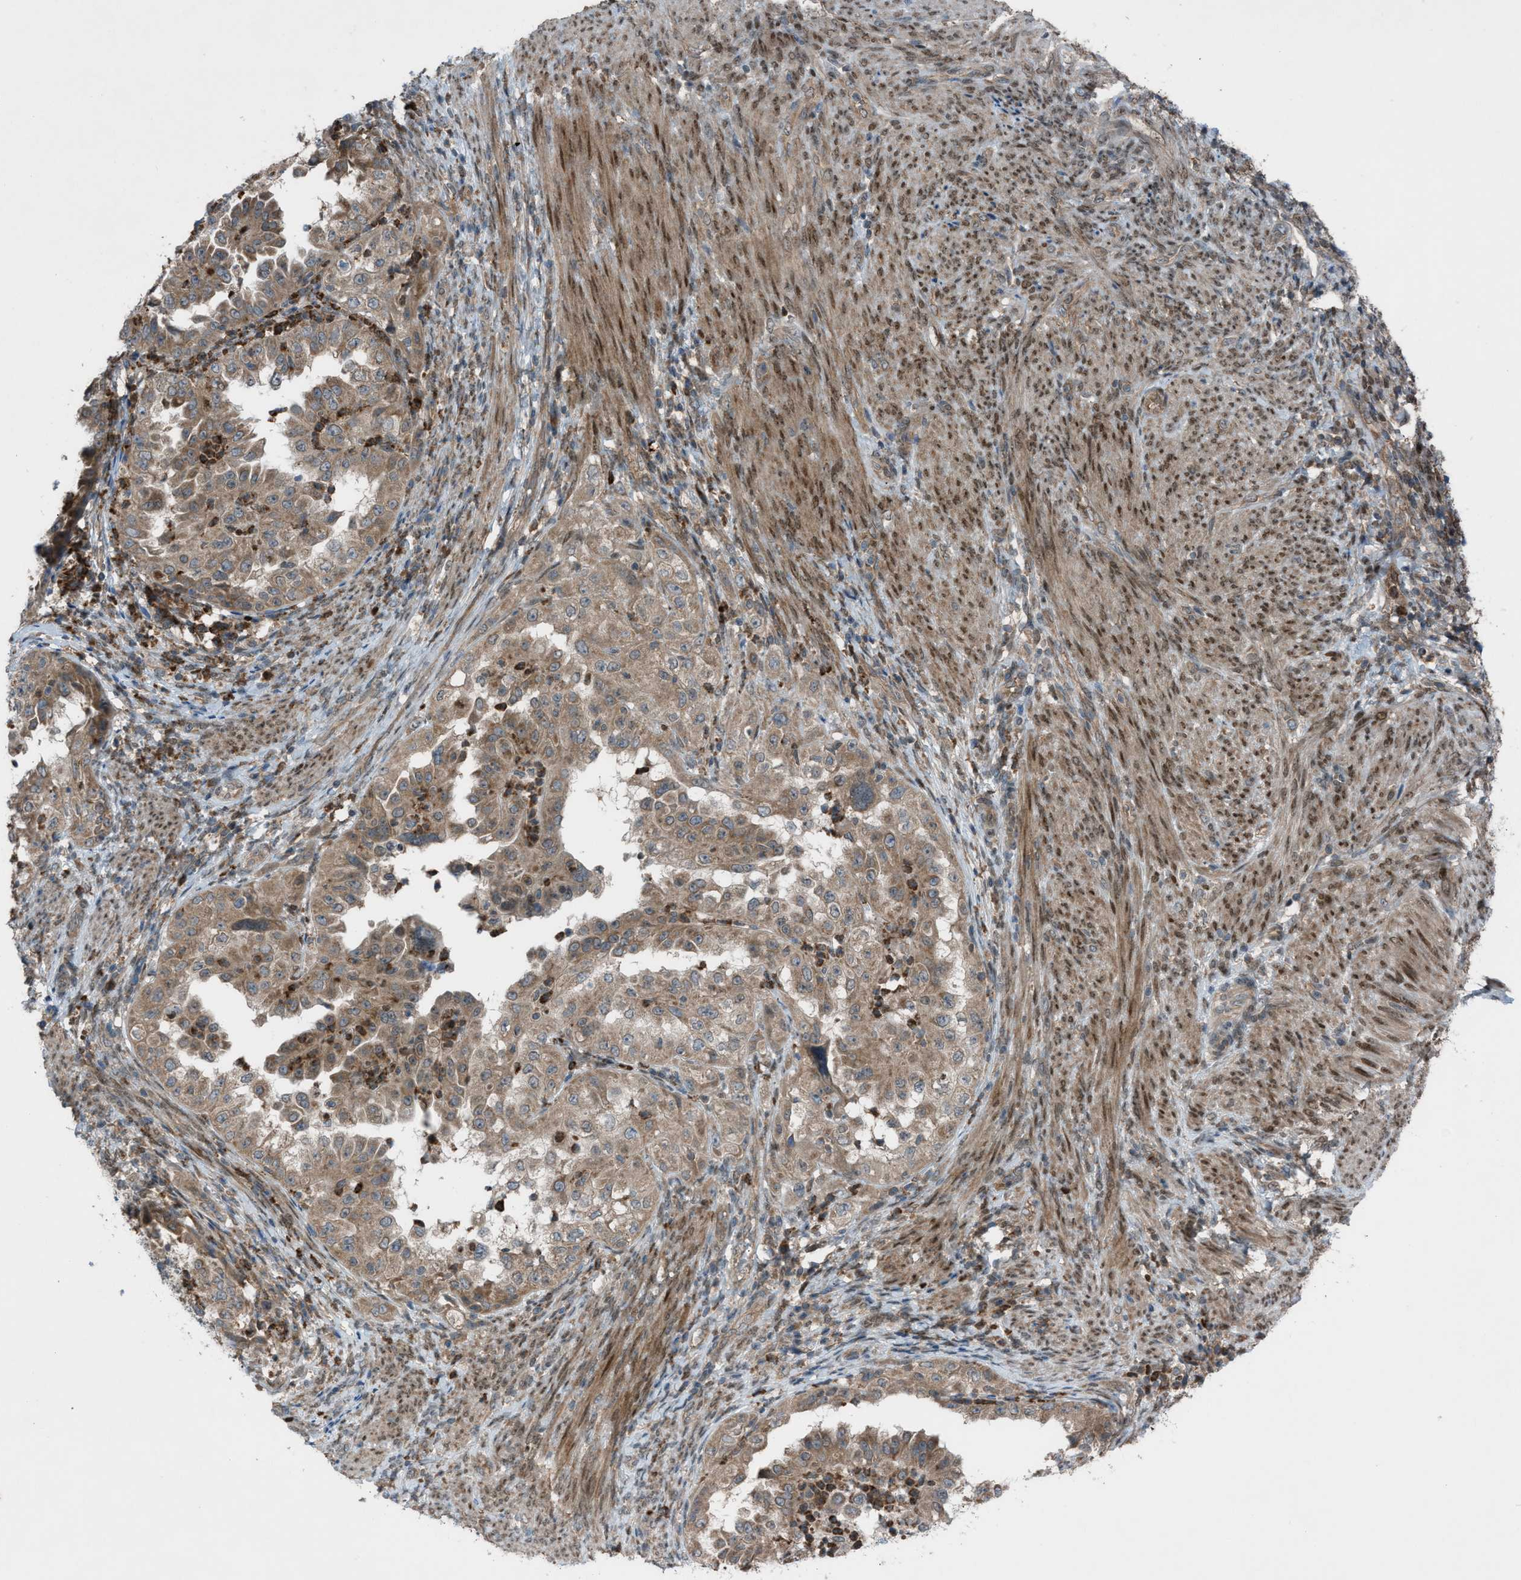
{"staining": {"intensity": "moderate", "quantity": ">75%", "location": "cytoplasmic/membranous"}, "tissue": "endometrial cancer", "cell_type": "Tumor cells", "image_type": "cancer", "snomed": [{"axis": "morphology", "description": "Adenocarcinoma, NOS"}, {"axis": "topography", "description": "Endometrium"}], "caption": "IHC of adenocarcinoma (endometrial) demonstrates medium levels of moderate cytoplasmic/membranous staining in about >75% of tumor cells.", "gene": "DYRK1A", "patient": {"sex": "female", "age": 85}}